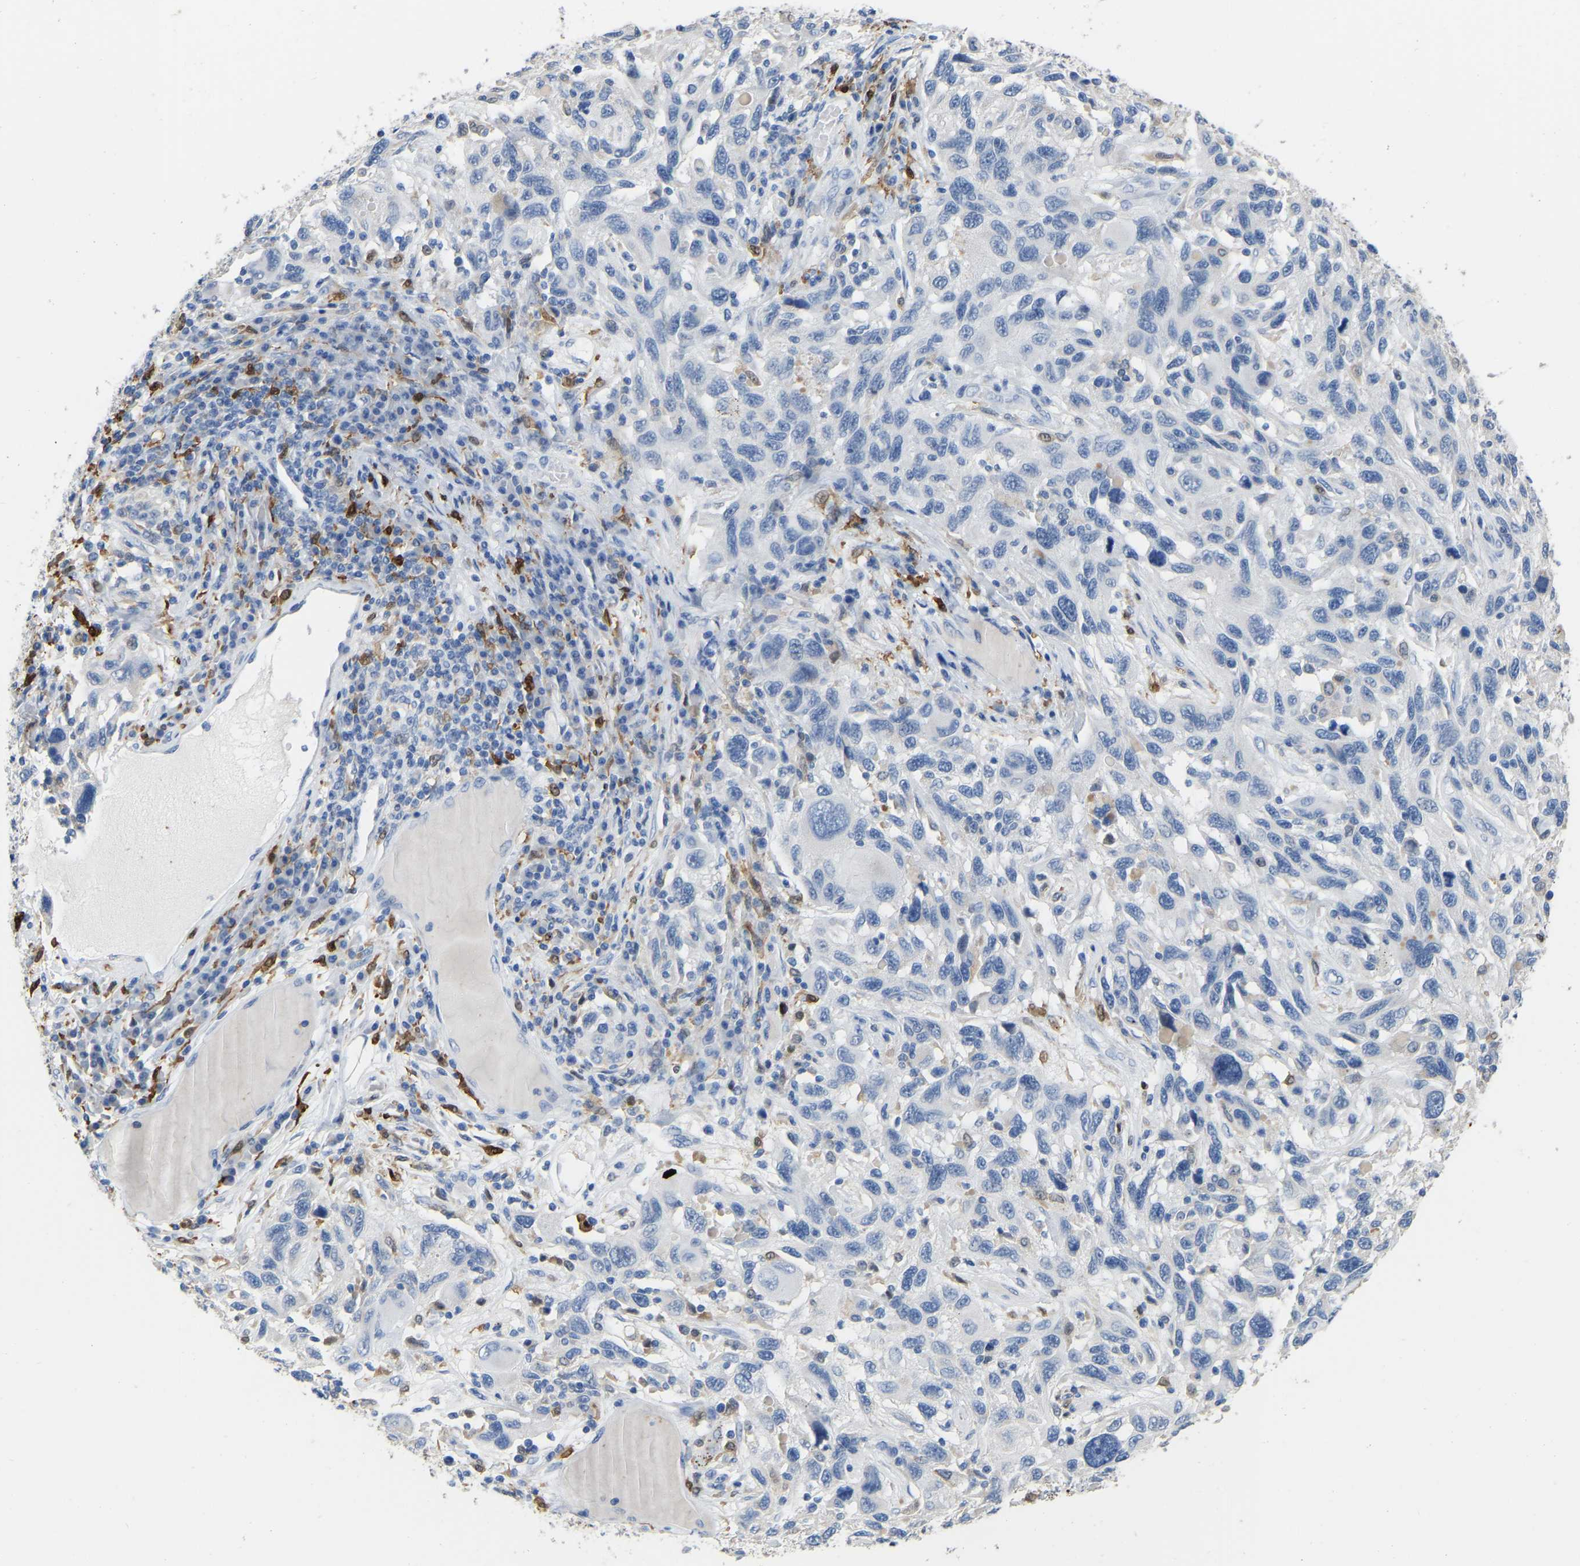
{"staining": {"intensity": "negative", "quantity": "none", "location": "none"}, "tissue": "melanoma", "cell_type": "Tumor cells", "image_type": "cancer", "snomed": [{"axis": "morphology", "description": "Malignant melanoma, NOS"}, {"axis": "topography", "description": "Skin"}], "caption": "Immunohistochemistry histopathology image of neoplastic tissue: human malignant melanoma stained with DAB (3,3'-diaminobenzidine) demonstrates no significant protein positivity in tumor cells. Brightfield microscopy of IHC stained with DAB (brown) and hematoxylin (blue), captured at high magnification.", "gene": "ULBP2", "patient": {"sex": "male", "age": 53}}